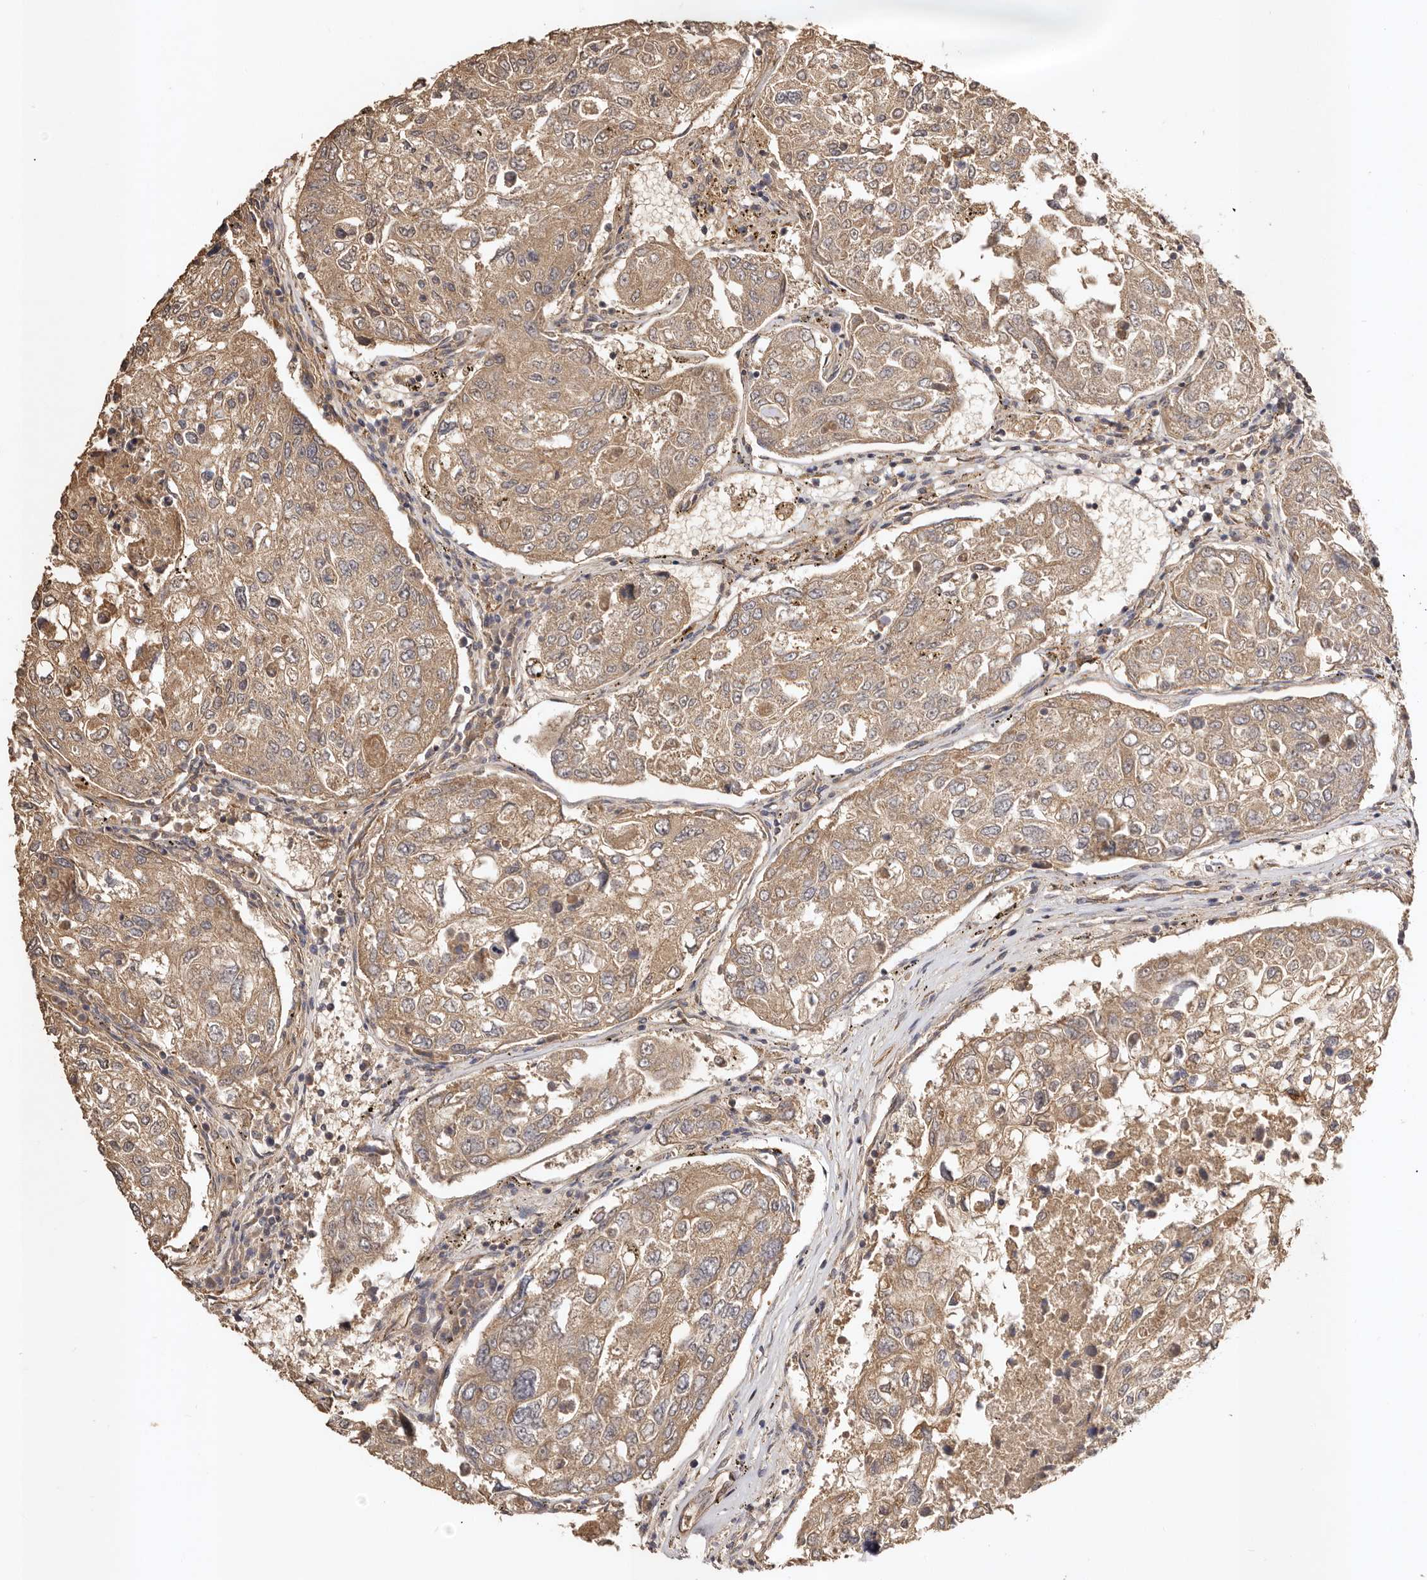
{"staining": {"intensity": "moderate", "quantity": ">75%", "location": "cytoplasmic/membranous"}, "tissue": "urothelial cancer", "cell_type": "Tumor cells", "image_type": "cancer", "snomed": [{"axis": "morphology", "description": "Urothelial carcinoma, High grade"}, {"axis": "topography", "description": "Lymph node"}, {"axis": "topography", "description": "Urinary bladder"}], "caption": "A photomicrograph of urothelial carcinoma (high-grade) stained for a protein demonstrates moderate cytoplasmic/membranous brown staining in tumor cells.", "gene": "ADAMTS9", "patient": {"sex": "male", "age": 51}}